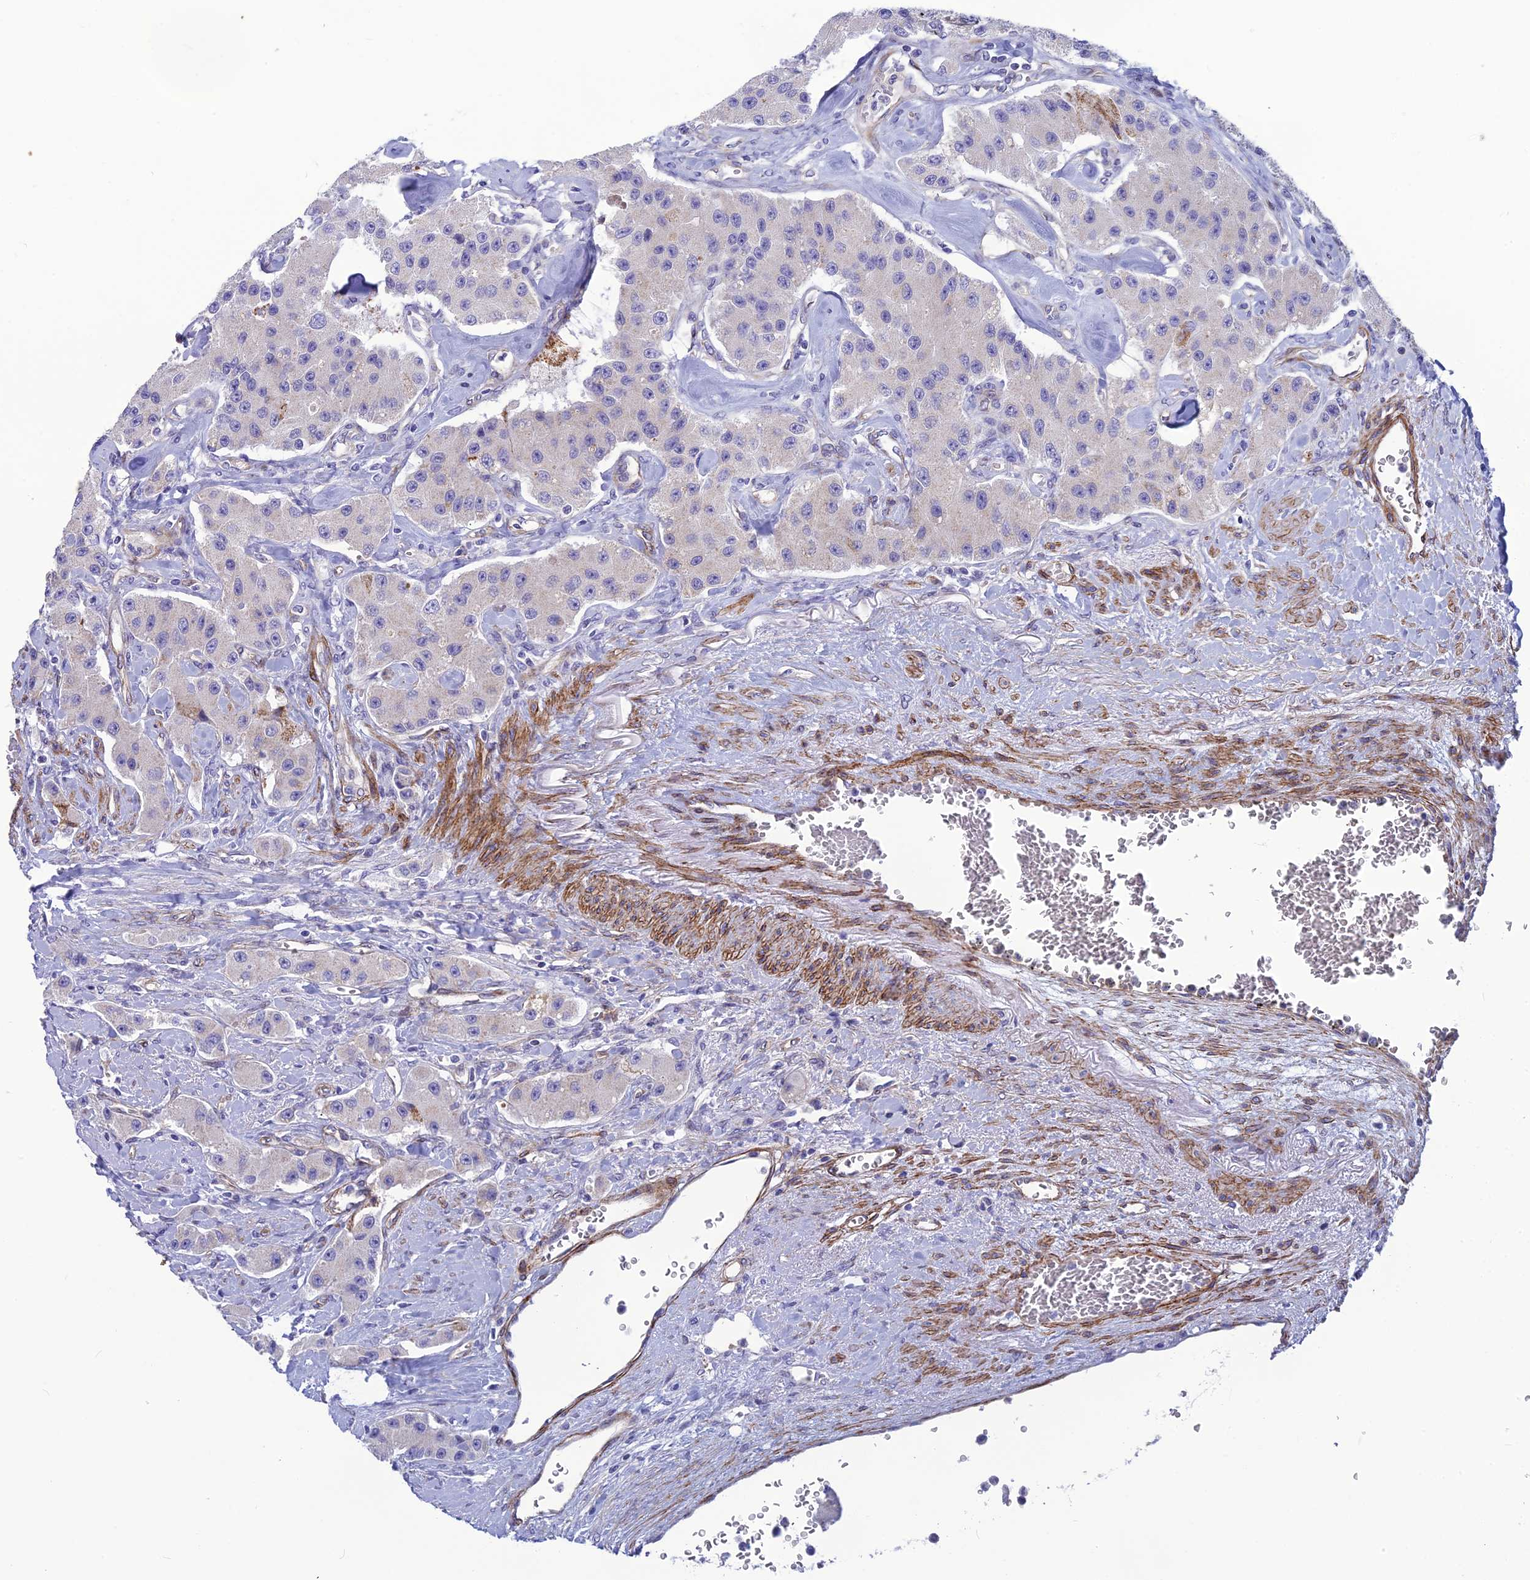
{"staining": {"intensity": "negative", "quantity": "none", "location": "none"}, "tissue": "carcinoid", "cell_type": "Tumor cells", "image_type": "cancer", "snomed": [{"axis": "morphology", "description": "Carcinoid, malignant, NOS"}, {"axis": "topography", "description": "Pancreas"}], "caption": "Protein analysis of carcinoid exhibits no significant positivity in tumor cells.", "gene": "POMGNT1", "patient": {"sex": "male", "age": 41}}